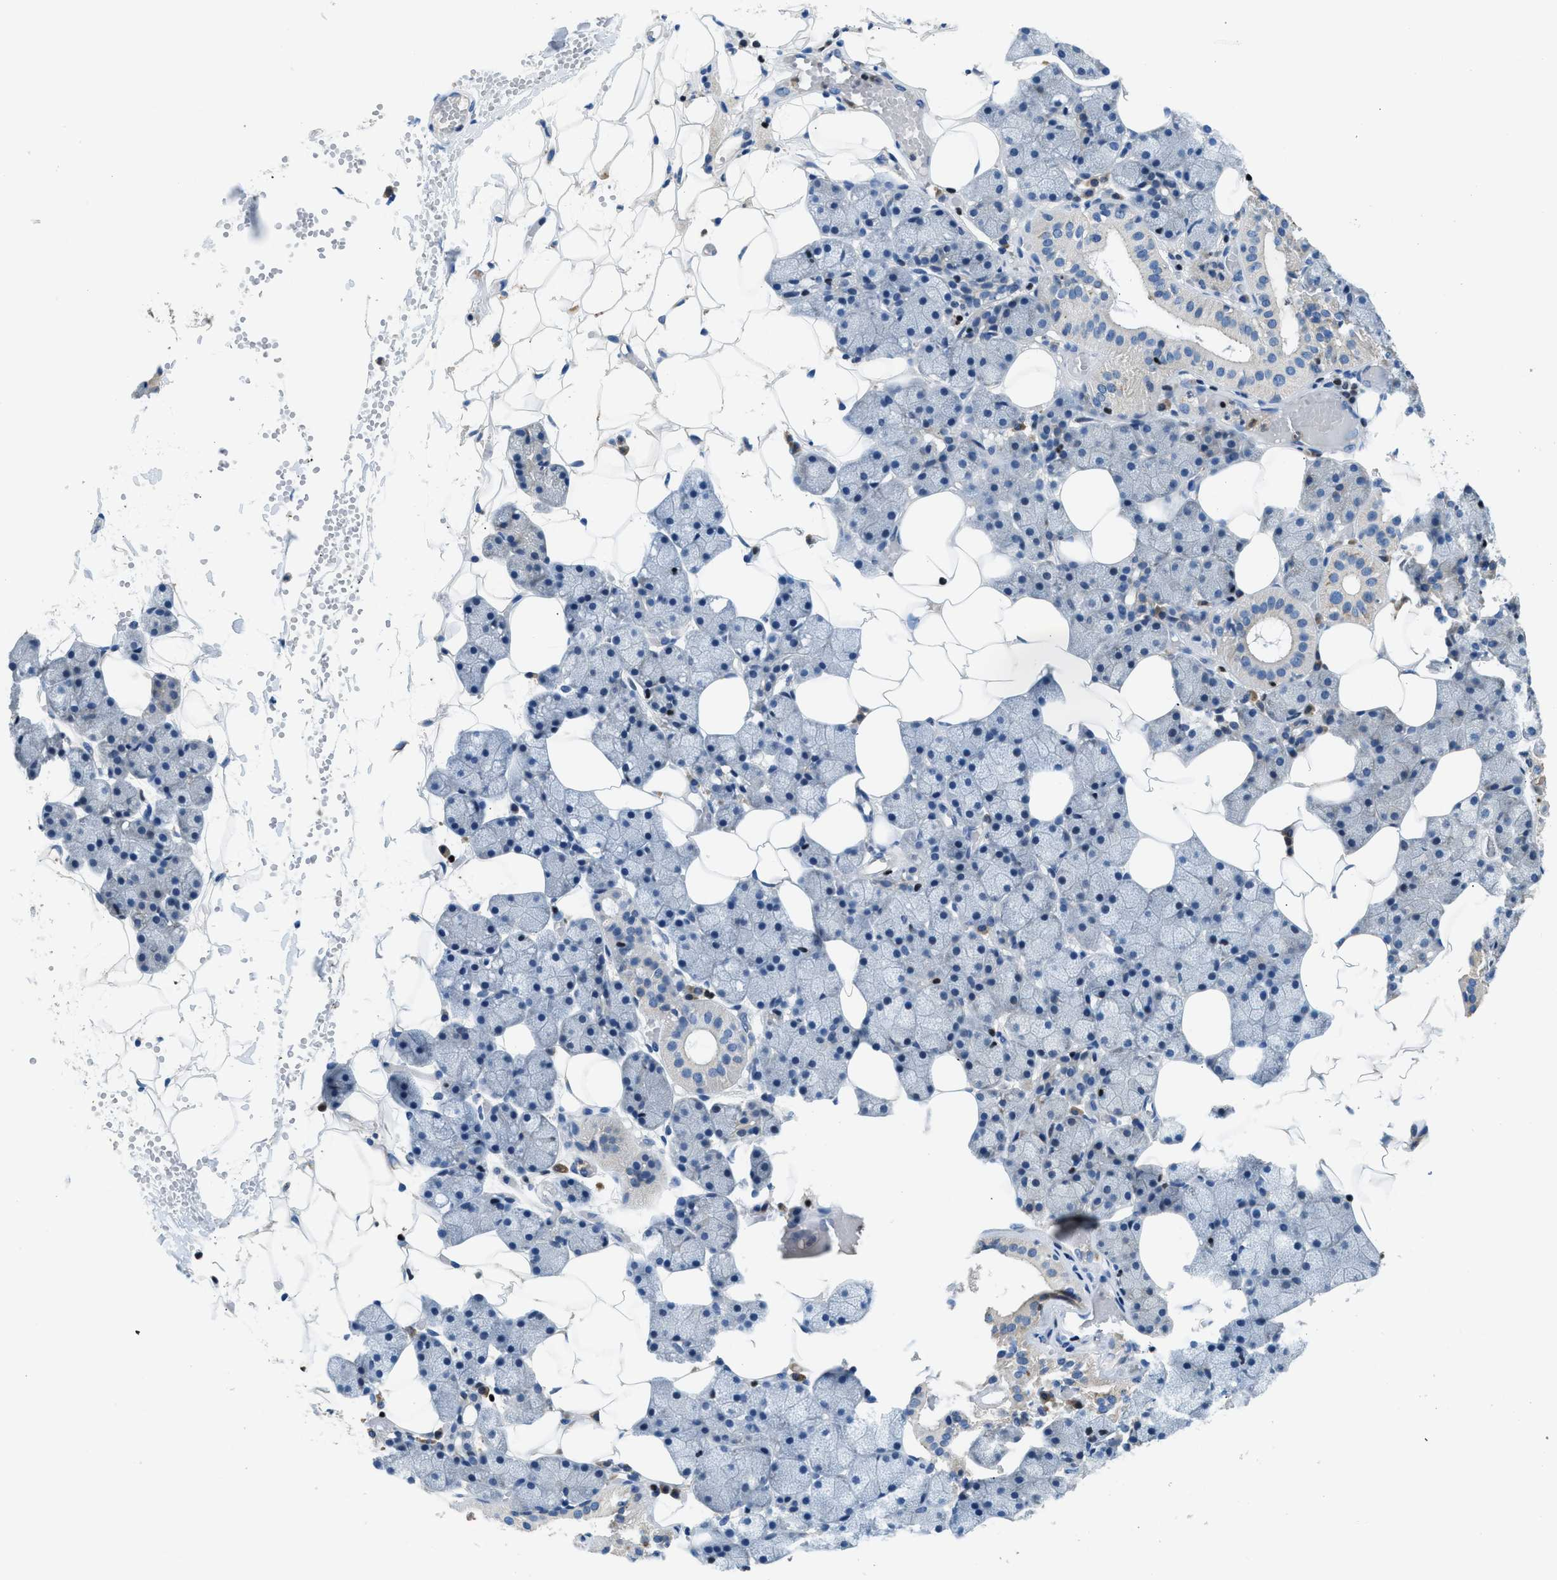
{"staining": {"intensity": "negative", "quantity": "none", "location": "none"}, "tissue": "salivary gland", "cell_type": "Glandular cells", "image_type": "normal", "snomed": [{"axis": "morphology", "description": "Normal tissue, NOS"}, {"axis": "topography", "description": "Salivary gland"}], "caption": "DAB (3,3'-diaminobenzidine) immunohistochemical staining of unremarkable salivary gland displays no significant positivity in glandular cells.", "gene": "TOX", "patient": {"sex": "female", "age": 33}}